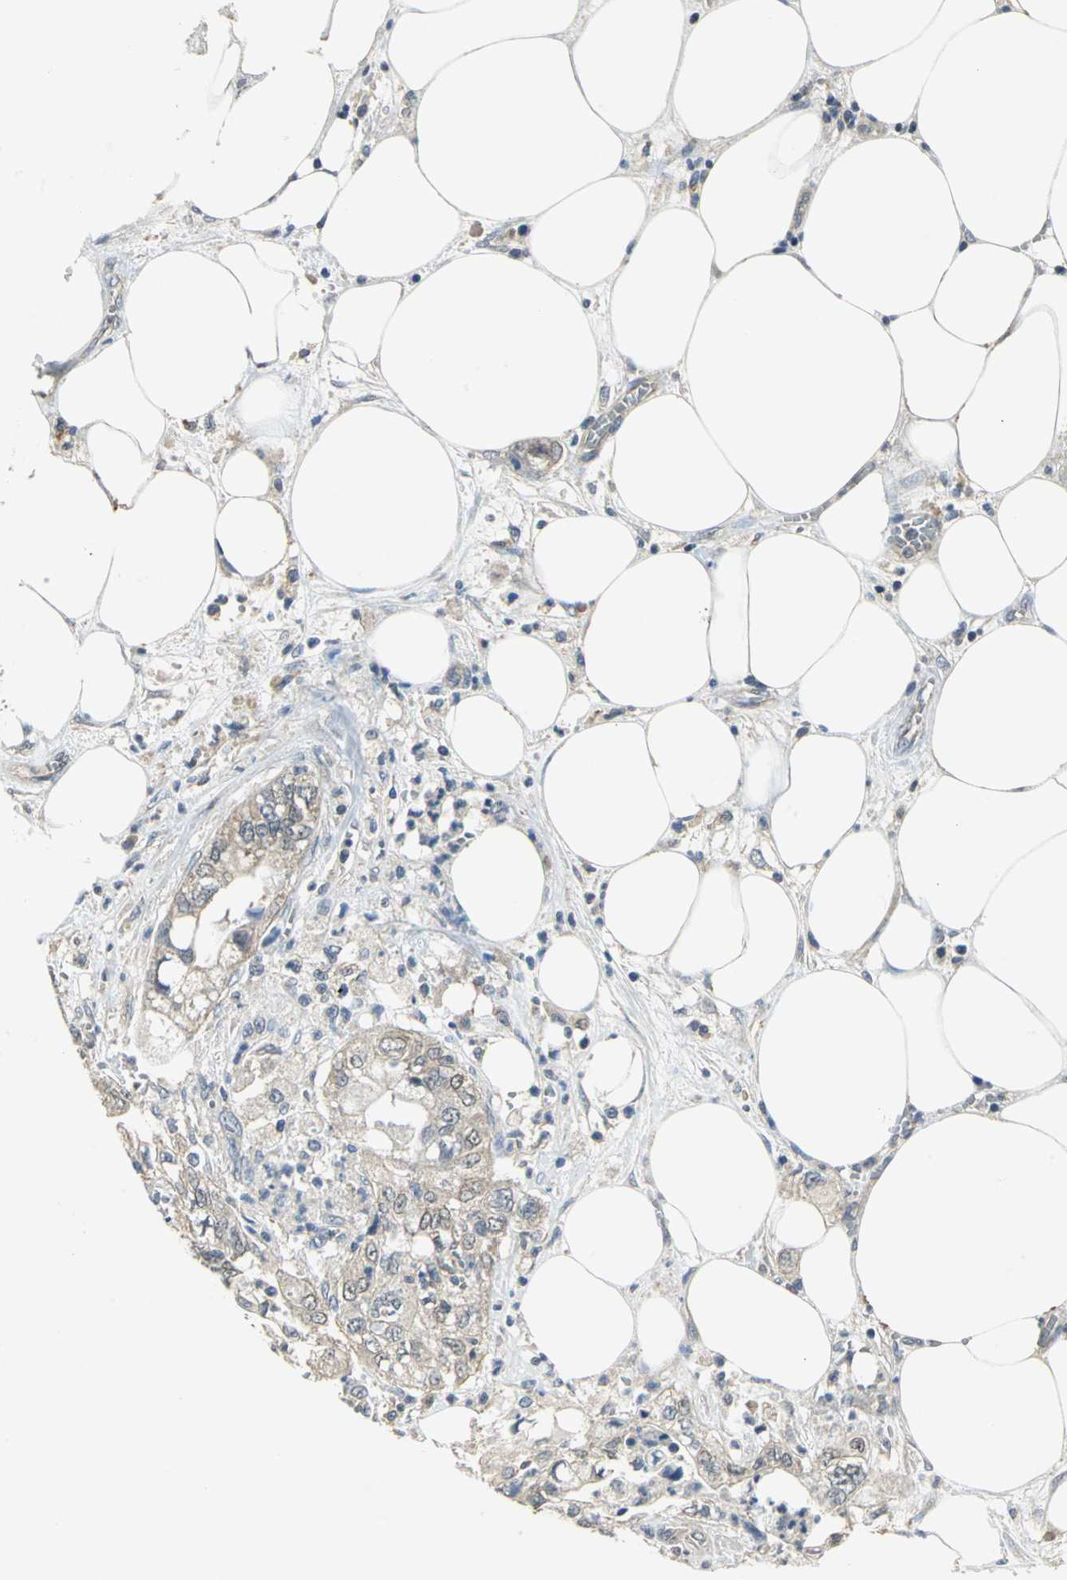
{"staining": {"intensity": "weak", "quantity": "25%-75%", "location": "cytoplasmic/membranous,nuclear"}, "tissue": "pancreatic cancer", "cell_type": "Tumor cells", "image_type": "cancer", "snomed": [{"axis": "morphology", "description": "Adenocarcinoma, NOS"}, {"axis": "topography", "description": "Pancreas"}], "caption": "Protein staining of pancreatic cancer (adenocarcinoma) tissue exhibits weak cytoplasmic/membranous and nuclear staining in approximately 25%-75% of tumor cells.", "gene": "PPIA", "patient": {"sex": "male", "age": 70}}